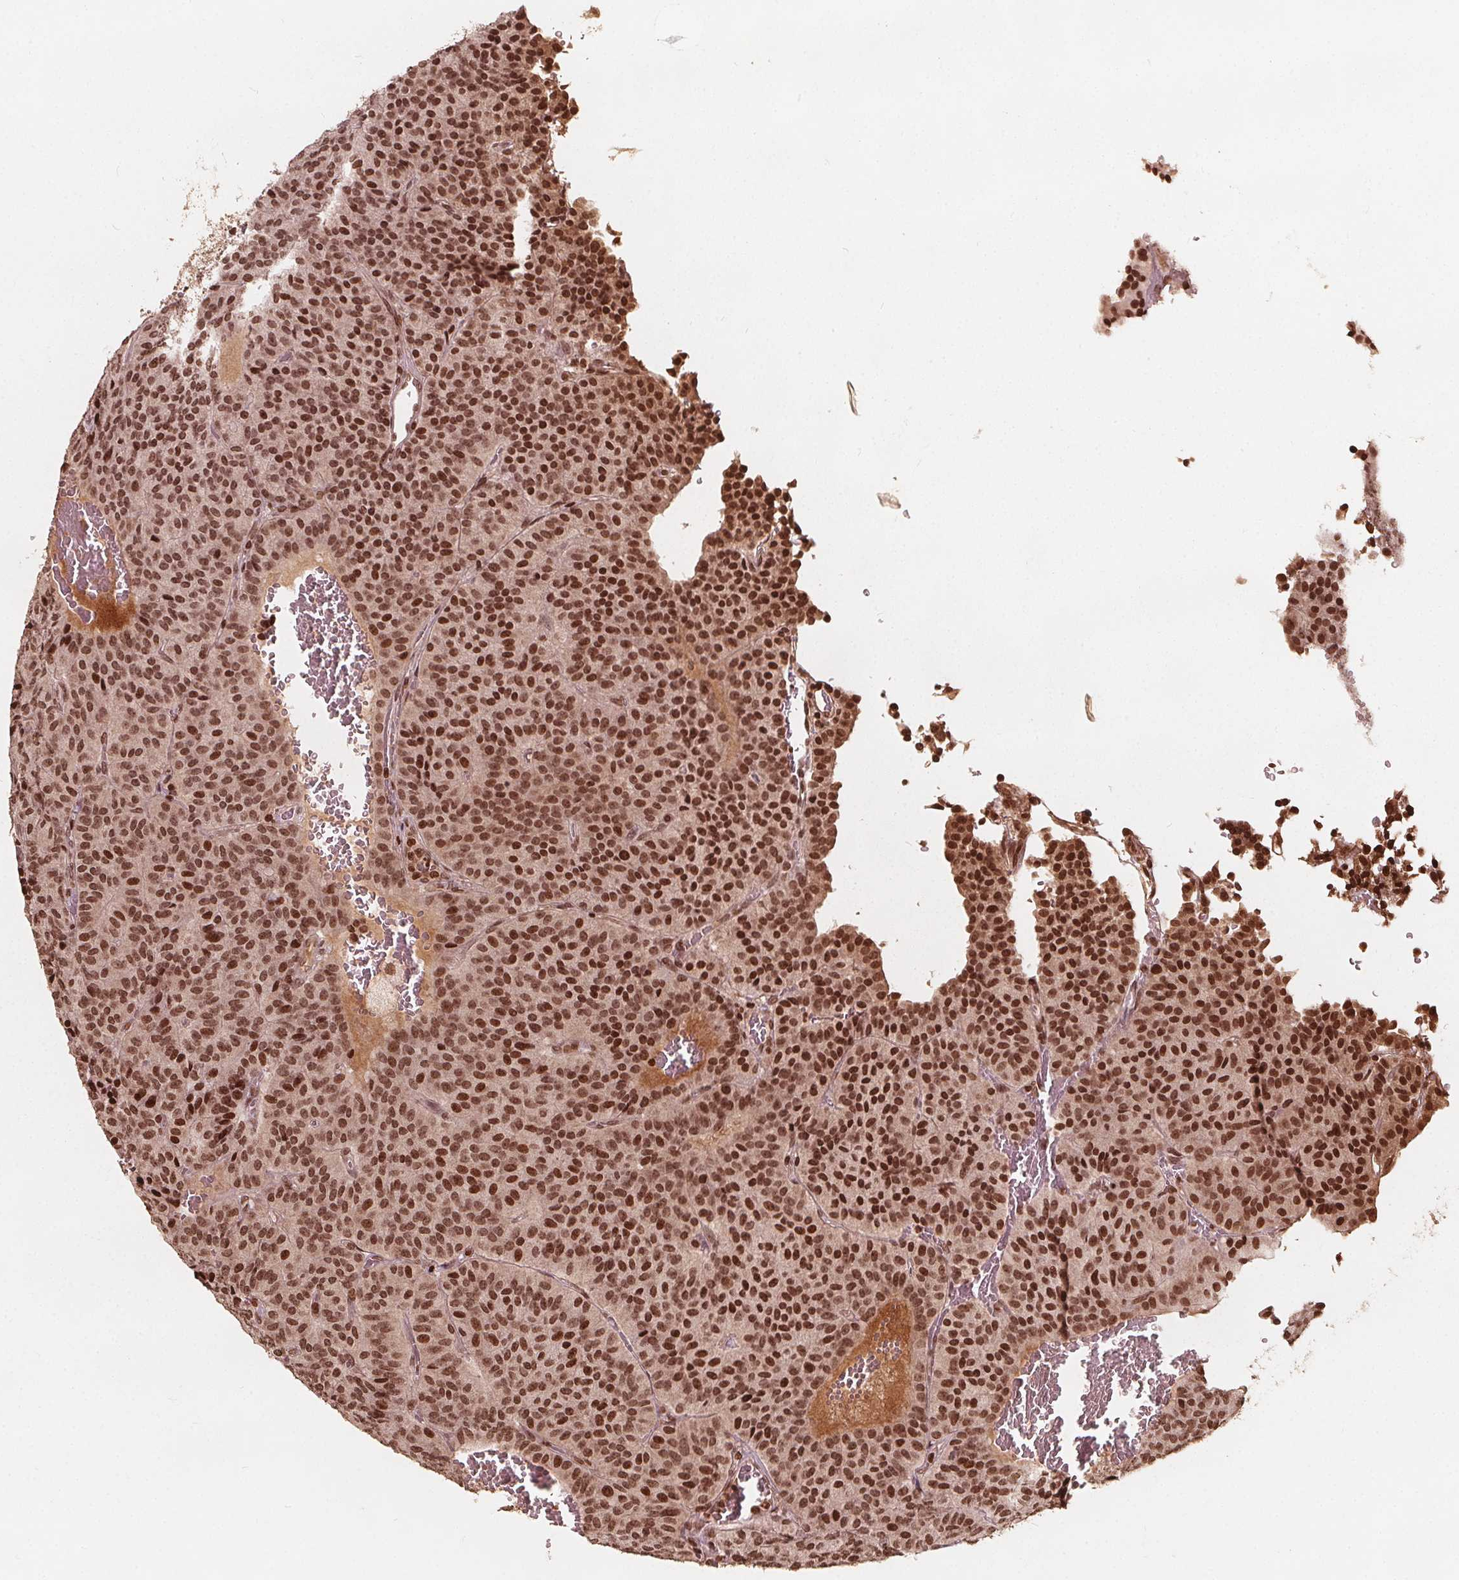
{"staining": {"intensity": "moderate", "quantity": ">75%", "location": "nuclear"}, "tissue": "carcinoid", "cell_type": "Tumor cells", "image_type": "cancer", "snomed": [{"axis": "morphology", "description": "Carcinoid, malignant, NOS"}, {"axis": "topography", "description": "Lung"}], "caption": "A brown stain highlights moderate nuclear expression of a protein in malignant carcinoid tumor cells. (DAB (3,3'-diaminobenzidine) IHC, brown staining for protein, blue staining for nuclei).", "gene": "H3C14", "patient": {"sex": "male", "age": 70}}